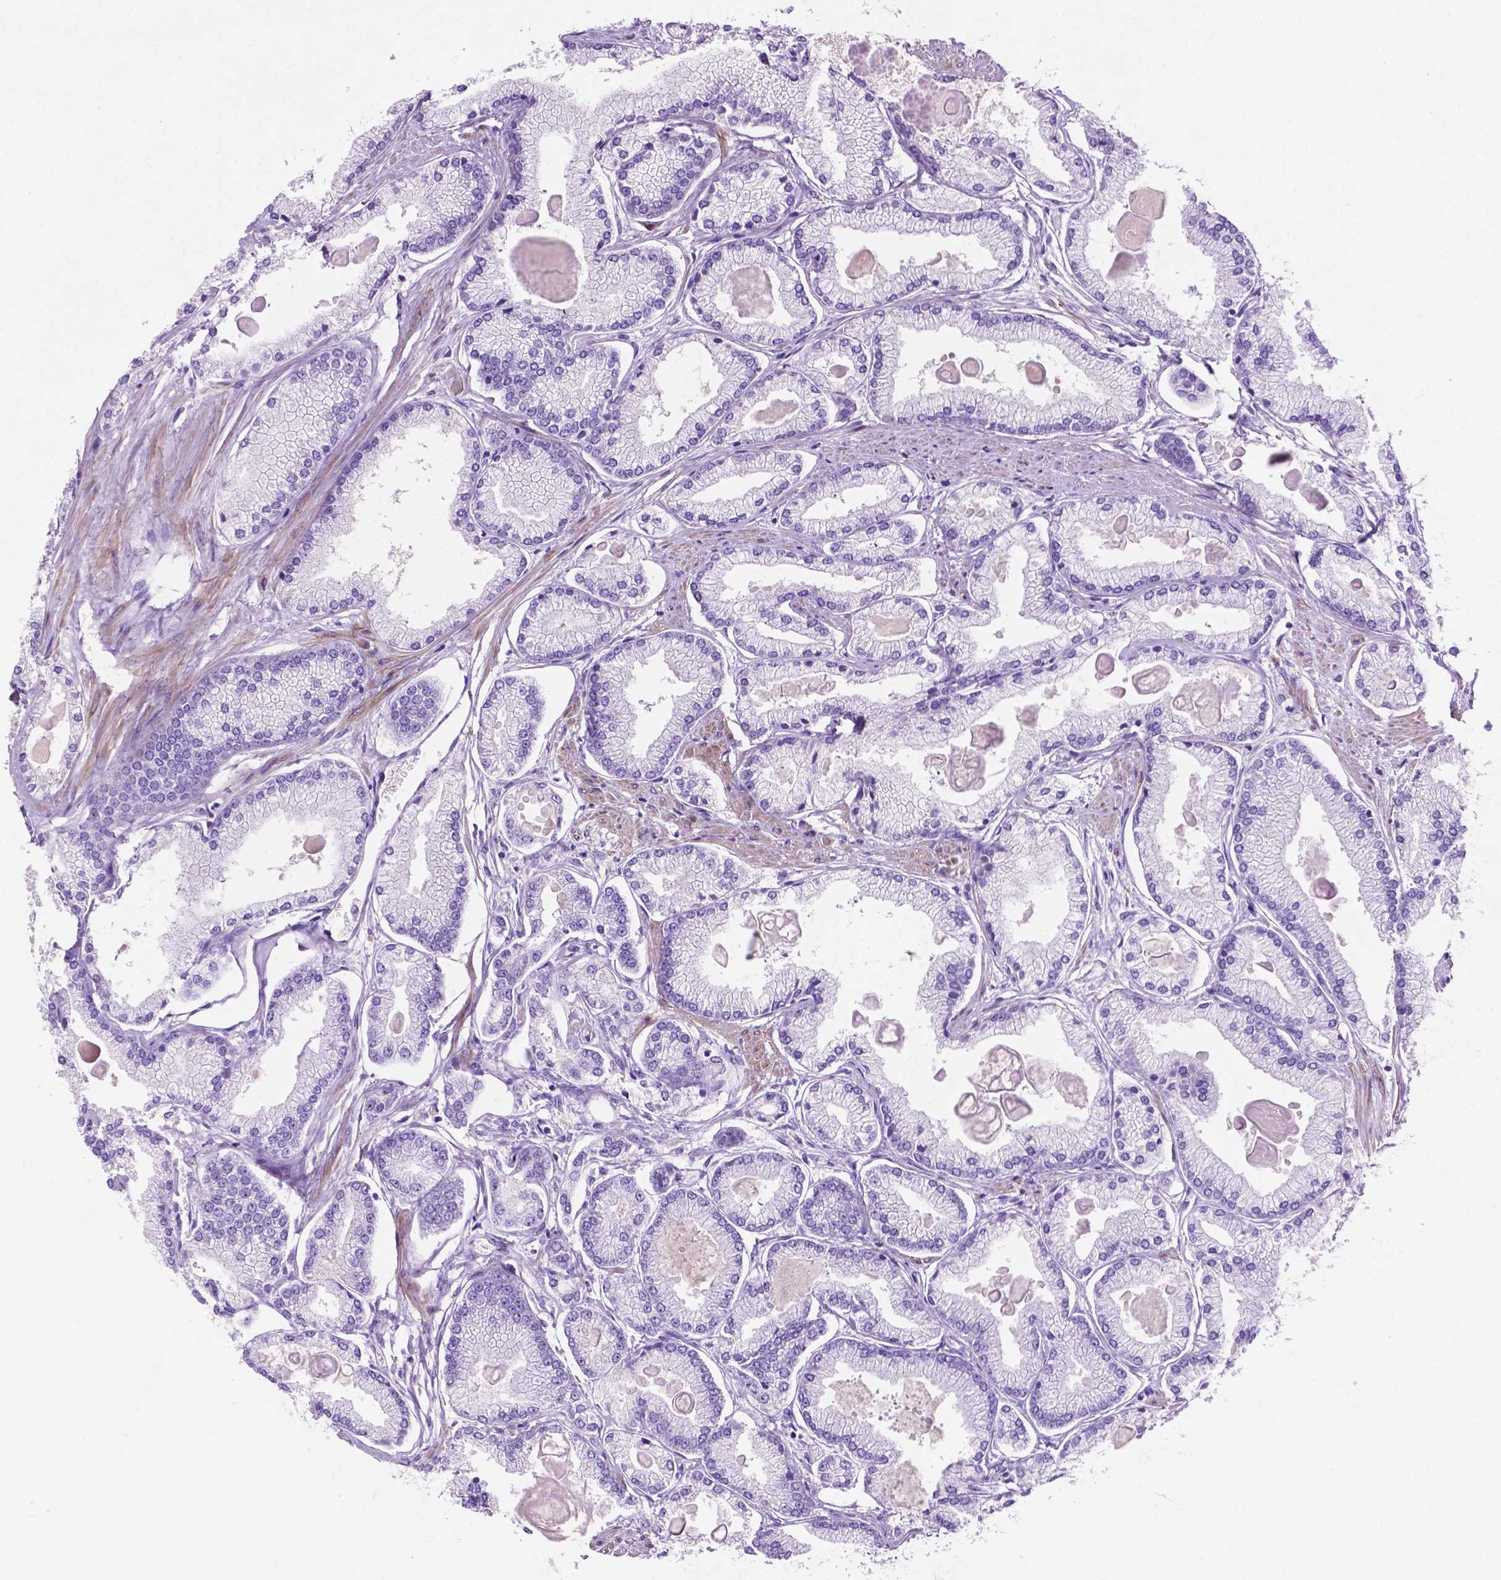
{"staining": {"intensity": "negative", "quantity": "none", "location": "none"}, "tissue": "prostate cancer", "cell_type": "Tumor cells", "image_type": "cancer", "snomed": [{"axis": "morphology", "description": "Adenocarcinoma, High grade"}, {"axis": "topography", "description": "Prostate"}], "caption": "IHC histopathology image of human prostate cancer stained for a protein (brown), which demonstrates no positivity in tumor cells.", "gene": "ASPG", "patient": {"sex": "male", "age": 68}}